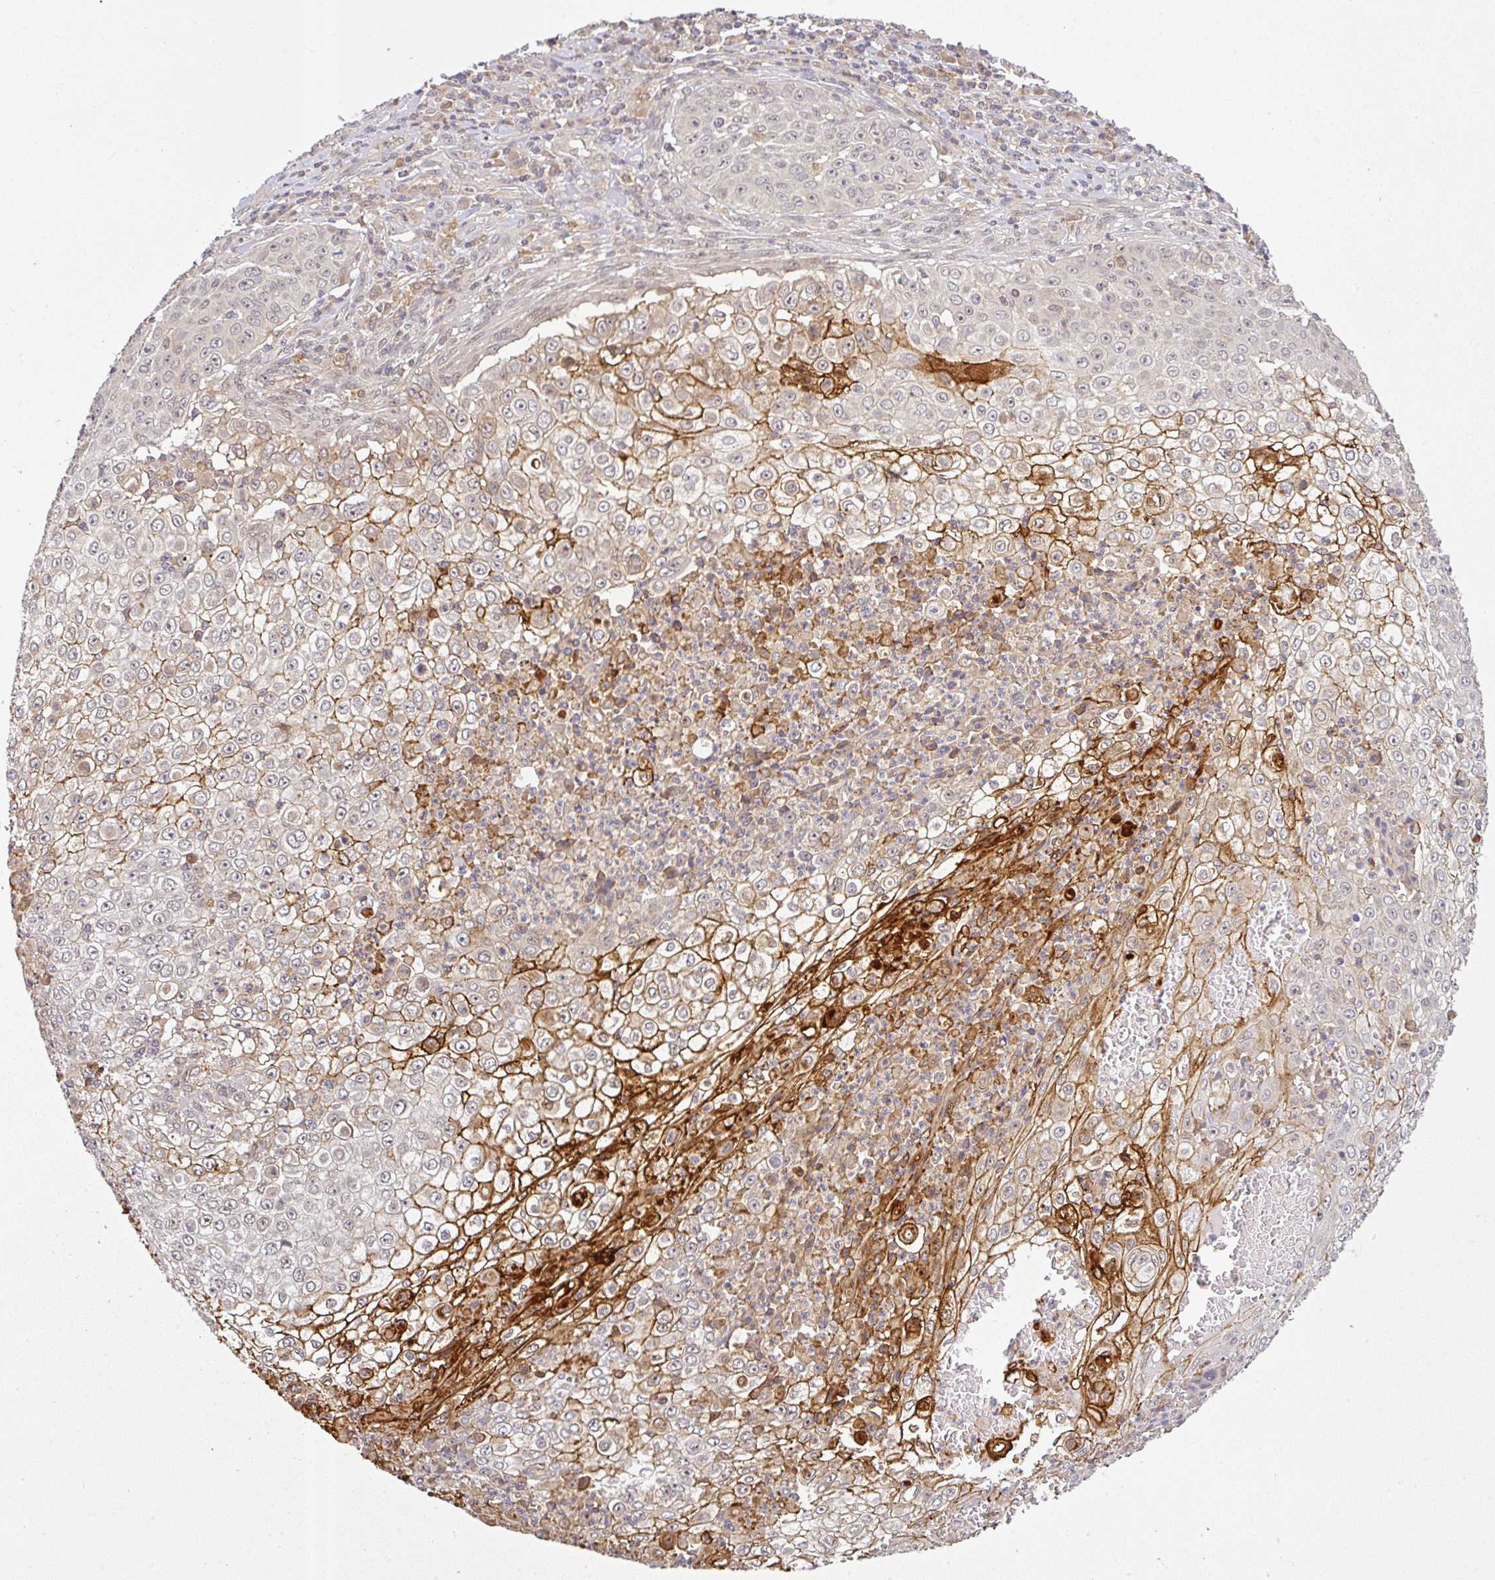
{"staining": {"intensity": "strong", "quantity": "<25%", "location": "cytoplasmic/membranous"}, "tissue": "skin cancer", "cell_type": "Tumor cells", "image_type": "cancer", "snomed": [{"axis": "morphology", "description": "Squamous cell carcinoma, NOS"}, {"axis": "topography", "description": "Skin"}], "caption": "An immunohistochemistry (IHC) micrograph of neoplastic tissue is shown. Protein staining in brown highlights strong cytoplasmic/membranous positivity in skin cancer (squamous cell carcinoma) within tumor cells.", "gene": "FAM153A", "patient": {"sex": "male", "age": 24}}